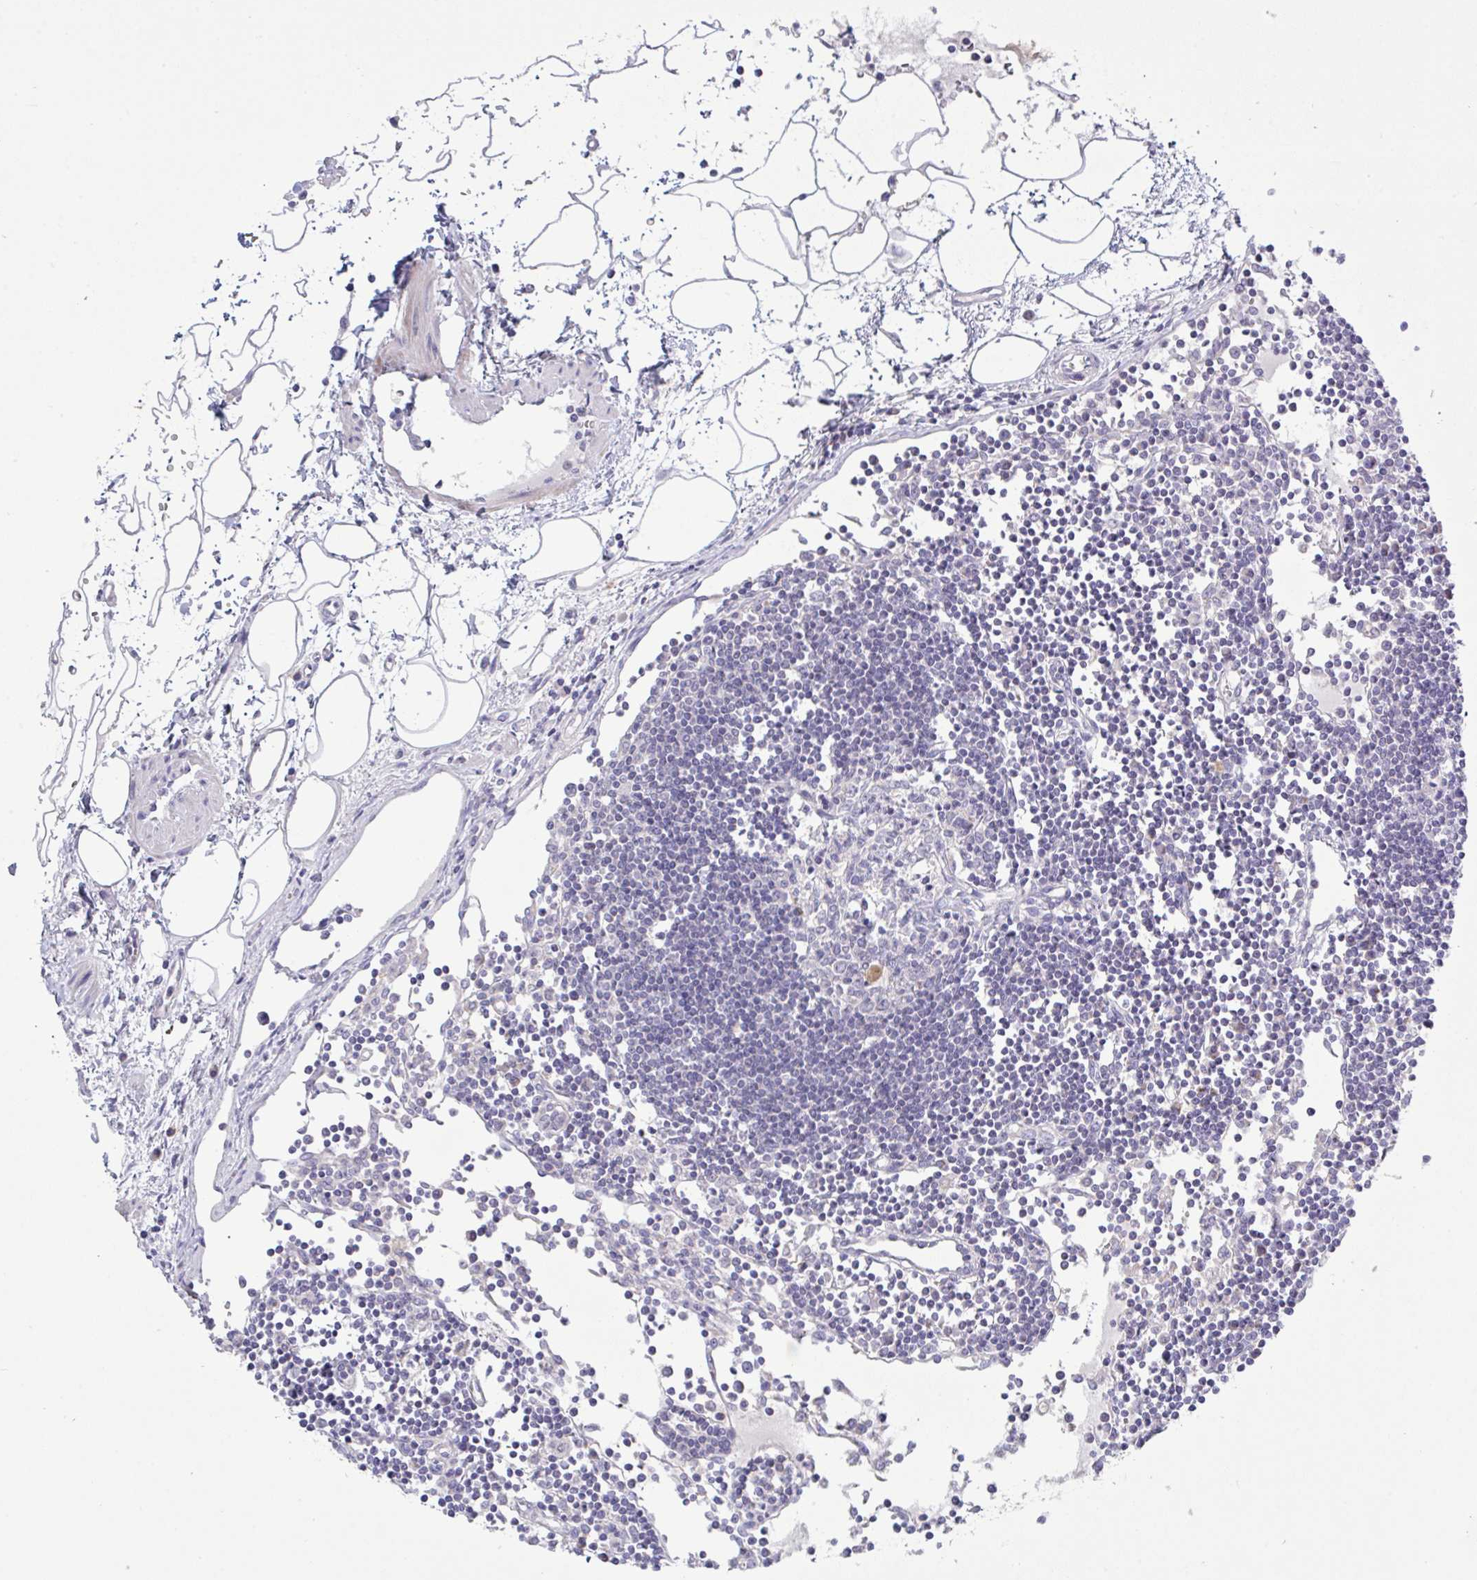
{"staining": {"intensity": "negative", "quantity": "none", "location": "none"}, "tissue": "lymph node", "cell_type": "Germinal center cells", "image_type": "normal", "snomed": [{"axis": "morphology", "description": "Normal tissue, NOS"}, {"axis": "topography", "description": "Lymph node"}], "caption": "High power microscopy photomicrograph of an immunohistochemistry (IHC) micrograph of unremarkable lymph node, revealing no significant expression in germinal center cells.", "gene": "NDUFA7", "patient": {"sex": "female", "age": 65}}